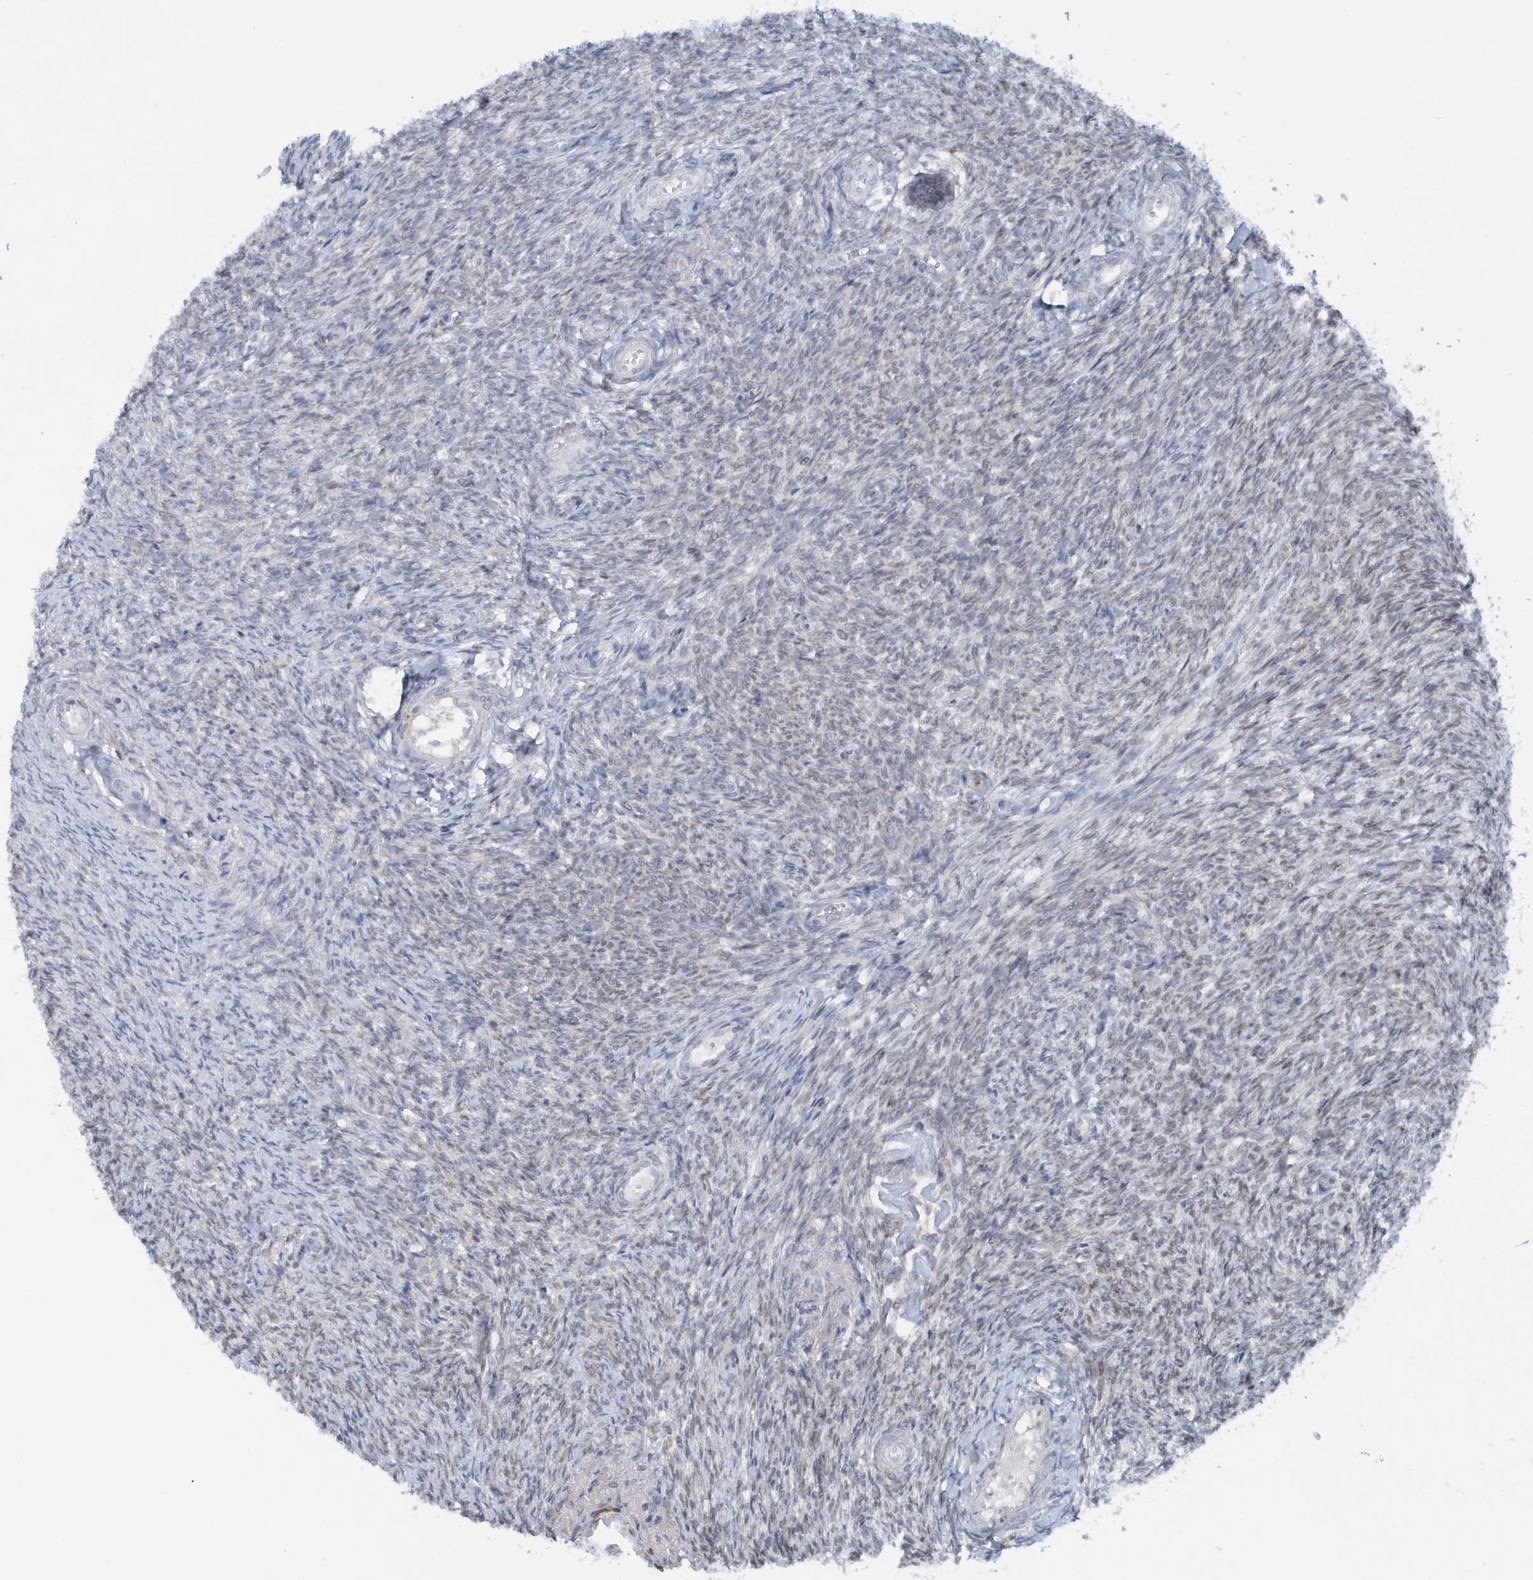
{"staining": {"intensity": "negative", "quantity": "none", "location": "none"}, "tissue": "ovary", "cell_type": "Follicle cells", "image_type": "normal", "snomed": [{"axis": "morphology", "description": "Normal tissue, NOS"}, {"axis": "topography", "description": "Ovary"}], "caption": "High power microscopy histopathology image of an immunohistochemistry histopathology image of normal ovary, revealing no significant positivity in follicle cells. (DAB immunohistochemistry (IHC) with hematoxylin counter stain).", "gene": "ASCL4", "patient": {"sex": "female", "age": 44}}